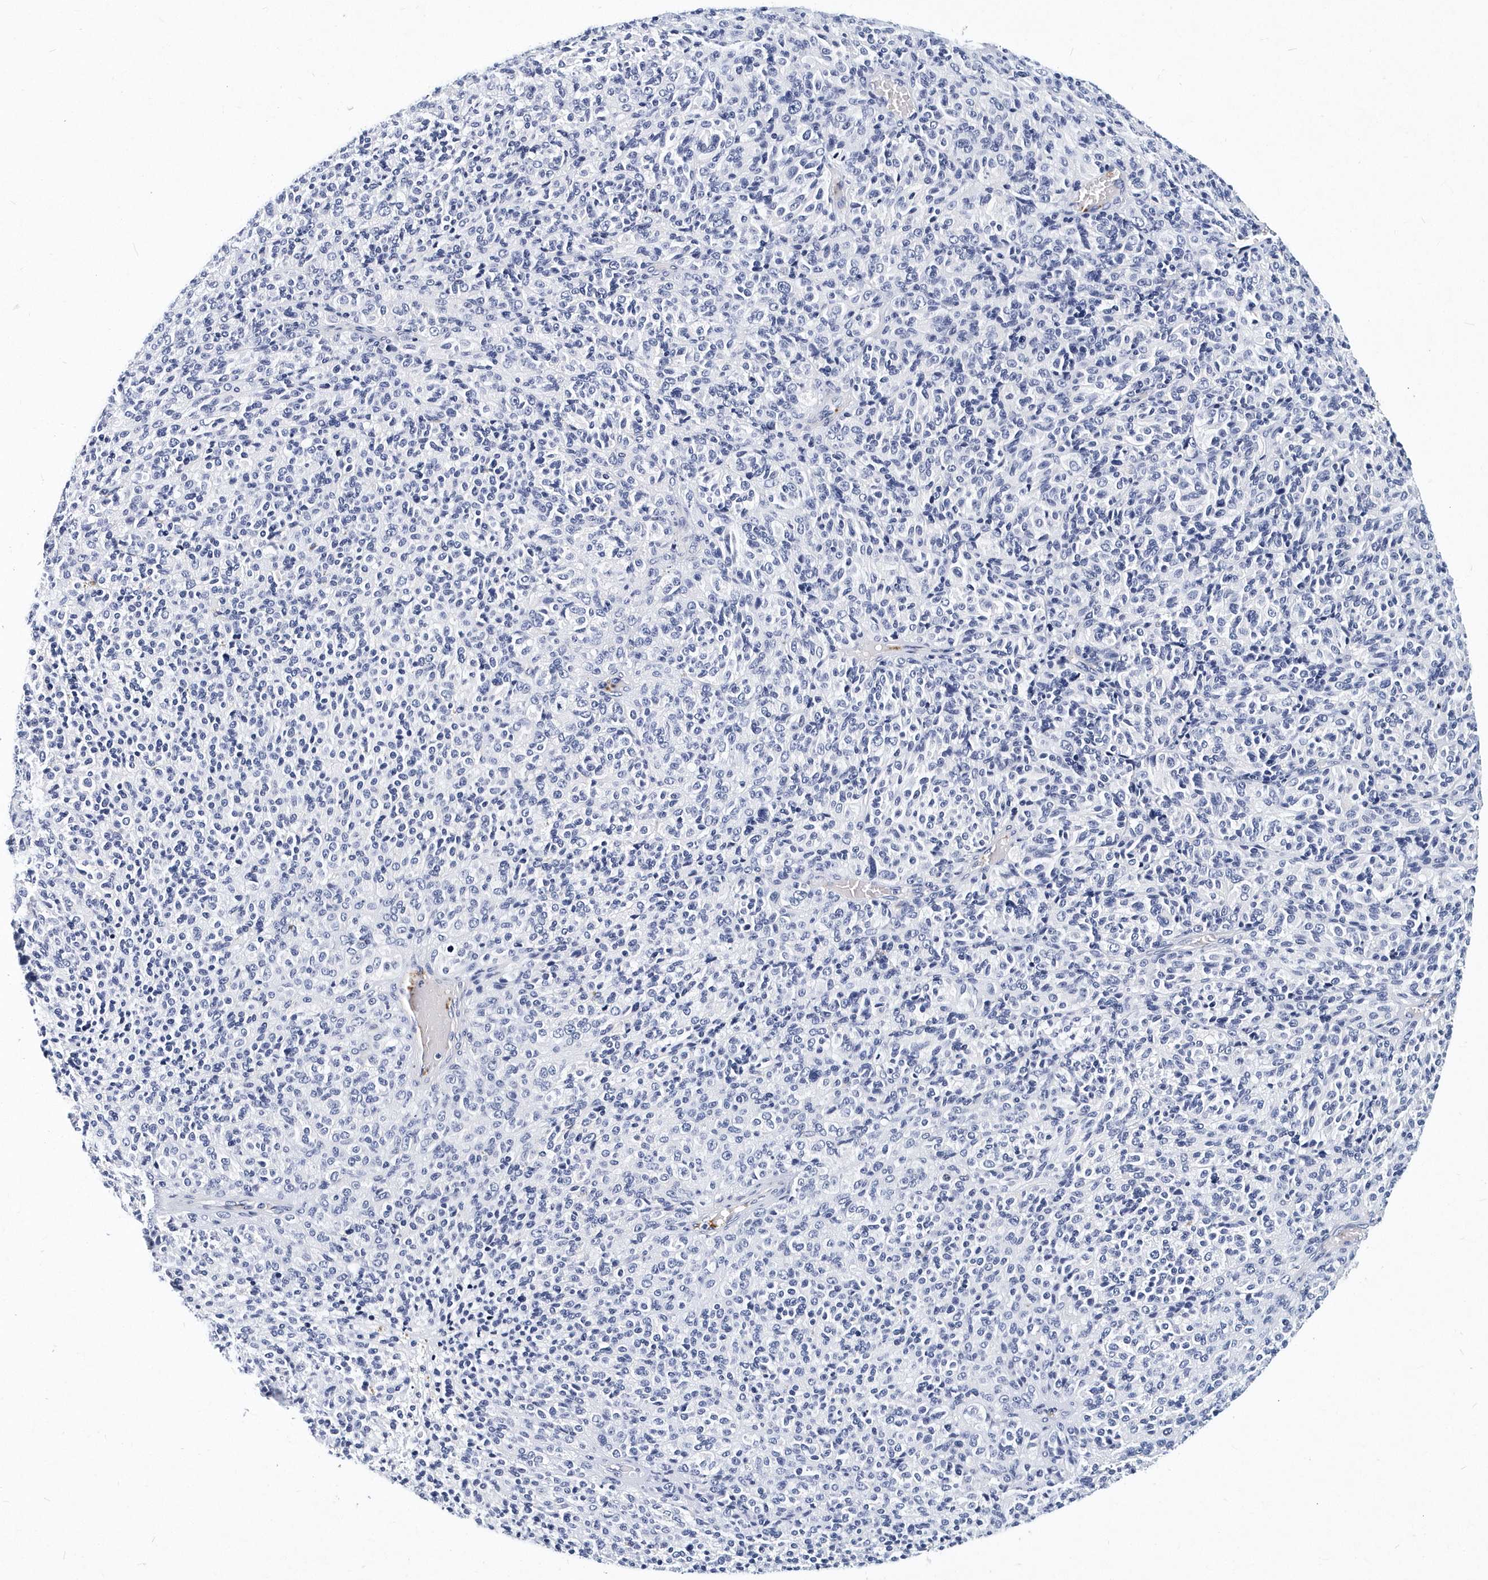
{"staining": {"intensity": "negative", "quantity": "none", "location": "none"}, "tissue": "melanoma", "cell_type": "Tumor cells", "image_type": "cancer", "snomed": [{"axis": "morphology", "description": "Malignant melanoma, Metastatic site"}, {"axis": "topography", "description": "Brain"}], "caption": "Human melanoma stained for a protein using immunohistochemistry (IHC) reveals no expression in tumor cells.", "gene": "ITGA2B", "patient": {"sex": "female", "age": 56}}